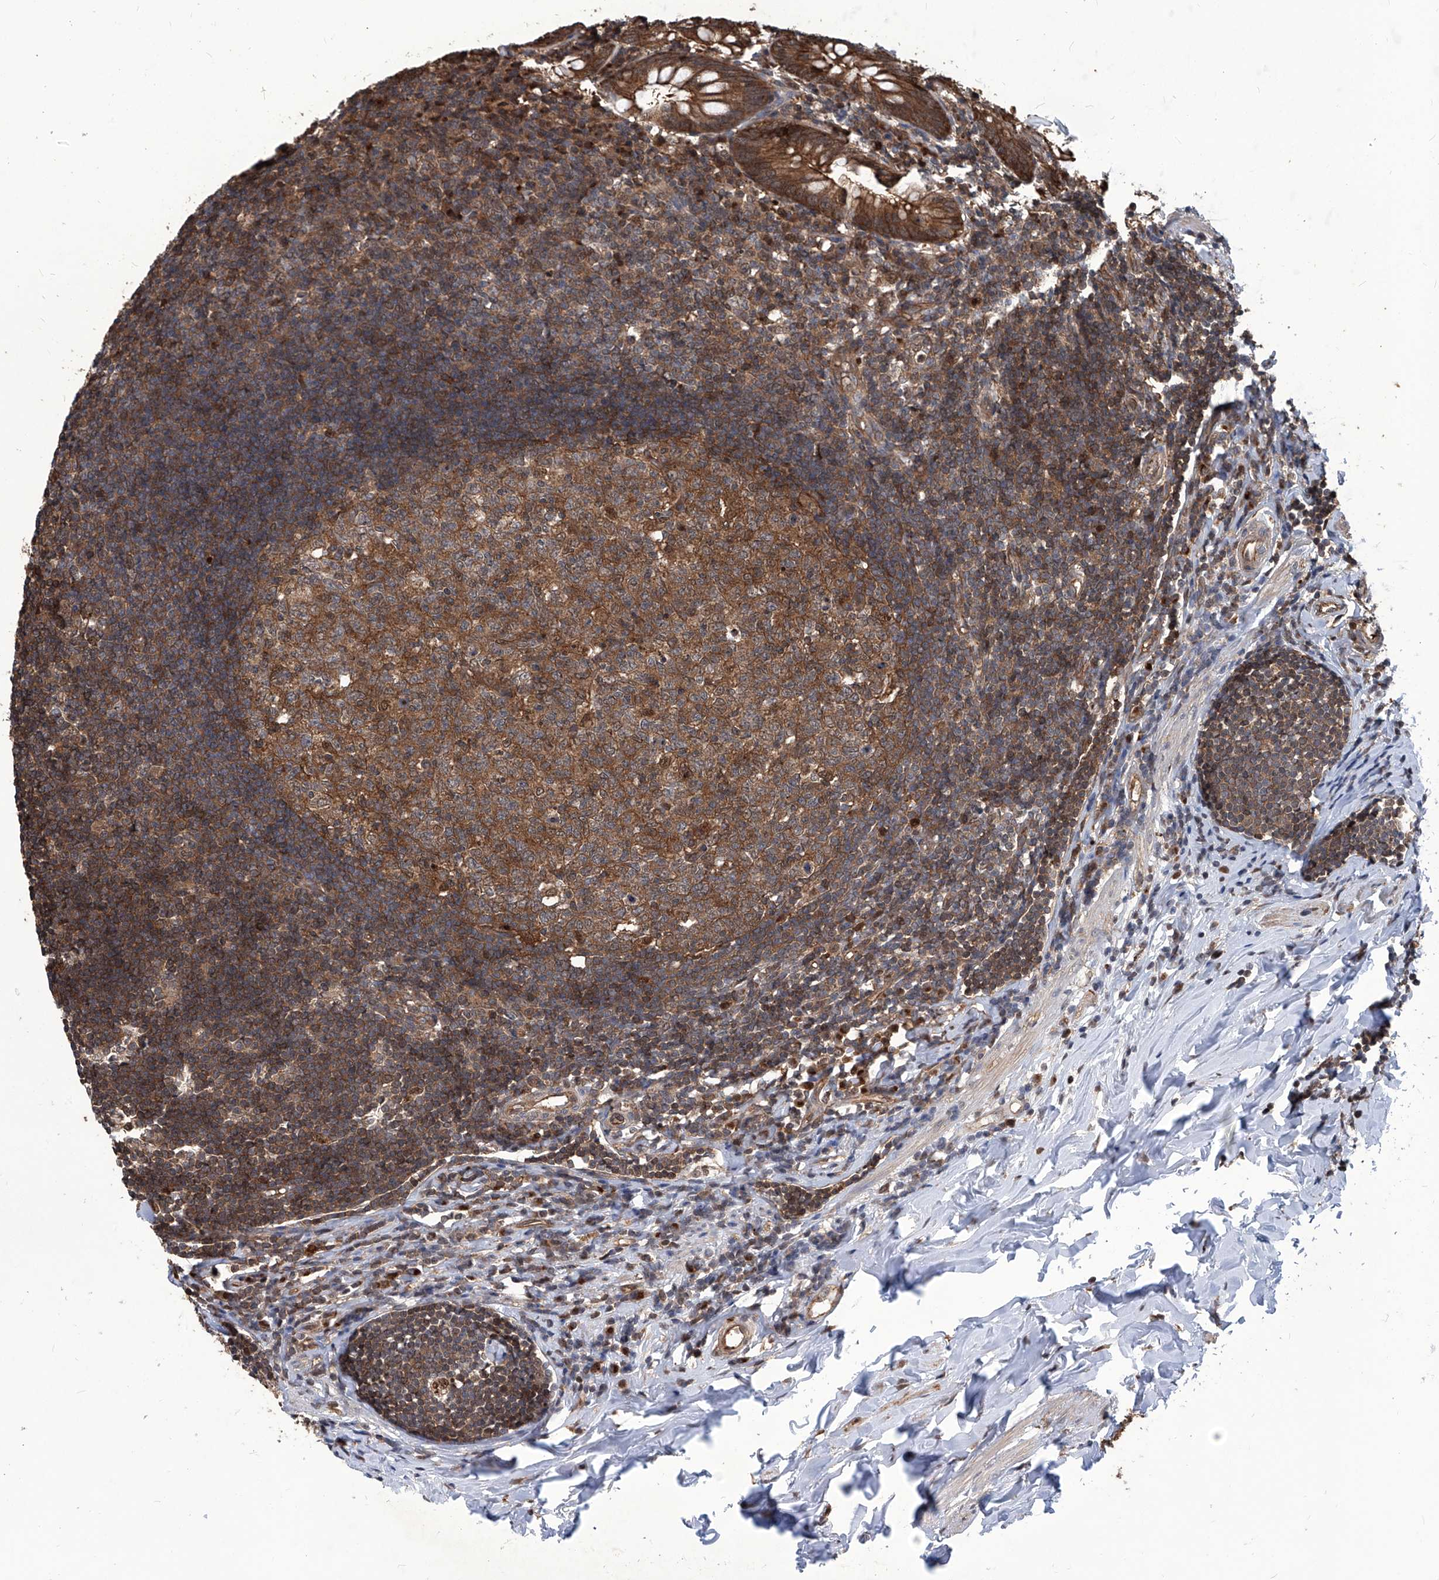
{"staining": {"intensity": "strong", "quantity": ">75%", "location": "cytoplasmic/membranous"}, "tissue": "appendix", "cell_type": "Glandular cells", "image_type": "normal", "snomed": [{"axis": "morphology", "description": "Normal tissue, NOS"}, {"axis": "topography", "description": "Appendix"}], "caption": "Approximately >75% of glandular cells in benign appendix exhibit strong cytoplasmic/membranous protein expression as visualized by brown immunohistochemical staining.", "gene": "PSMB1", "patient": {"sex": "female", "age": 54}}